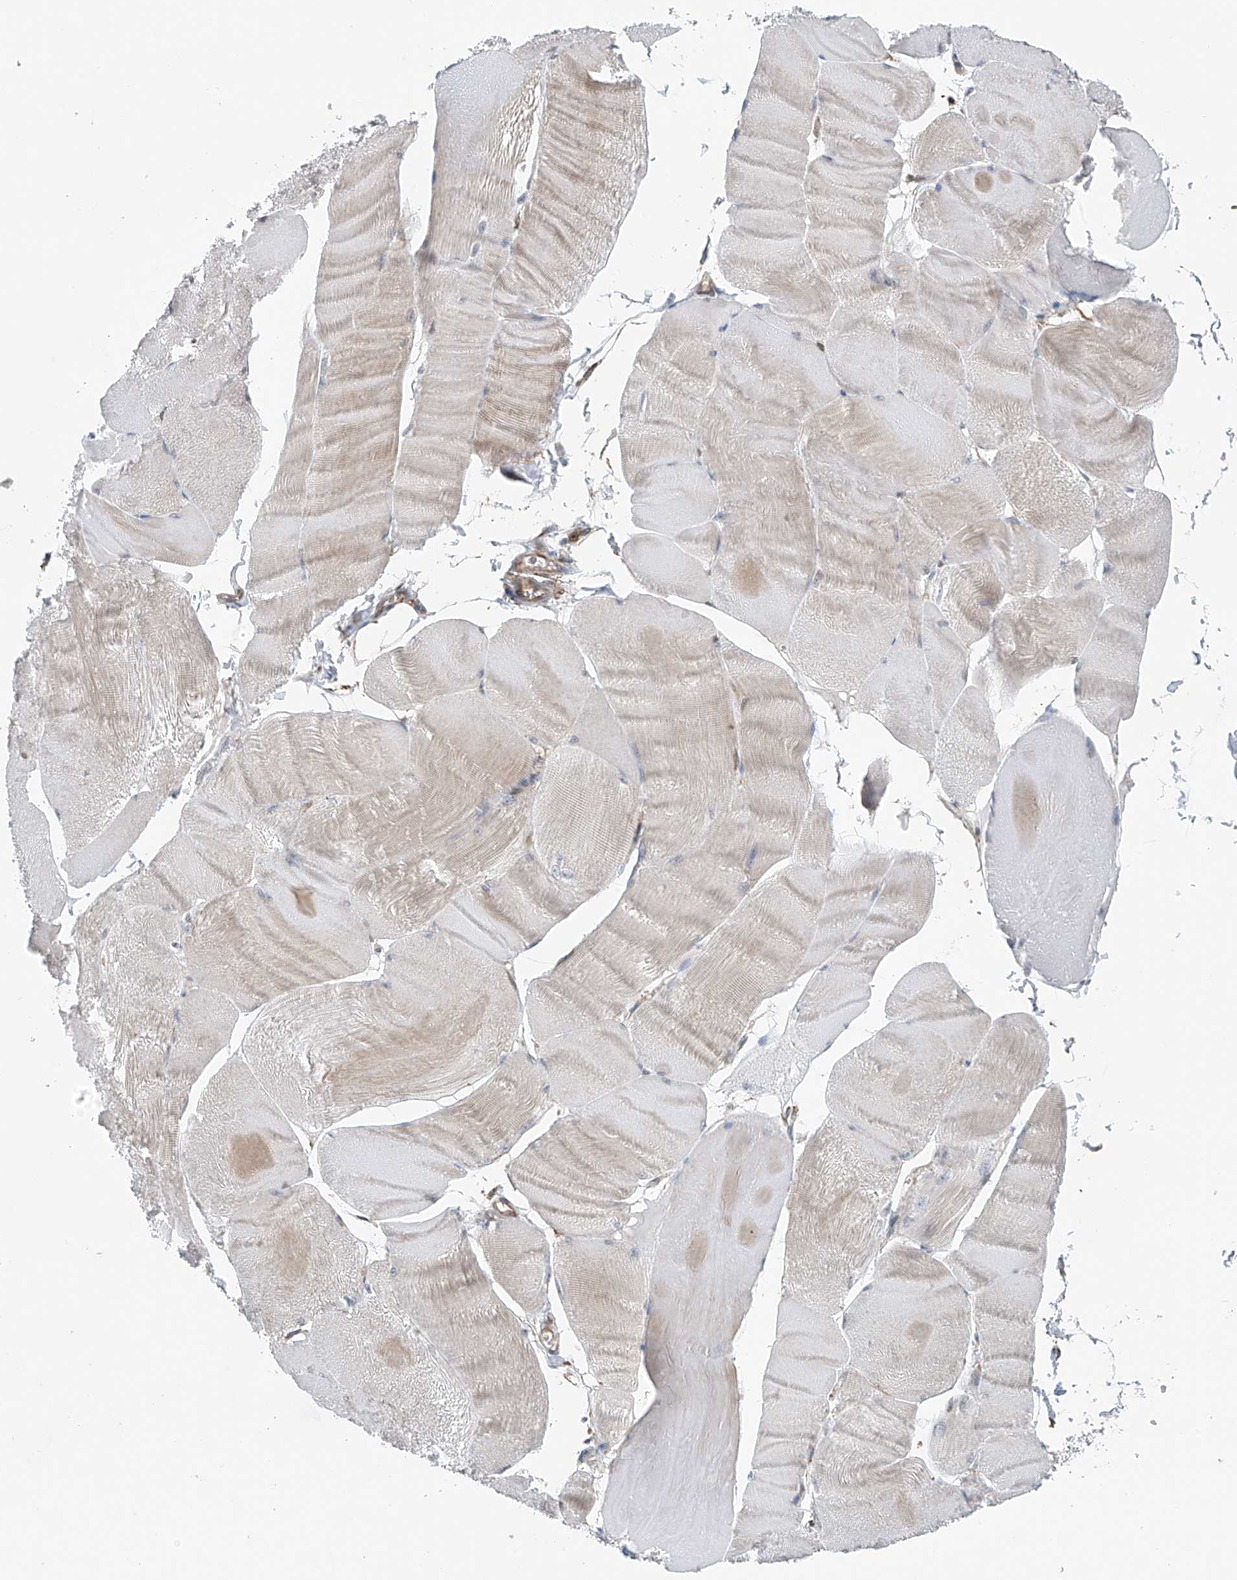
{"staining": {"intensity": "moderate", "quantity": "<25%", "location": "cytoplasmic/membranous"}, "tissue": "skeletal muscle", "cell_type": "Myocytes", "image_type": "normal", "snomed": [{"axis": "morphology", "description": "Normal tissue, NOS"}, {"axis": "morphology", "description": "Basal cell carcinoma"}, {"axis": "topography", "description": "Skeletal muscle"}], "caption": "Moderate cytoplasmic/membranous positivity is present in approximately <25% of myocytes in benign skeletal muscle.", "gene": "ZNF189", "patient": {"sex": "female", "age": 64}}